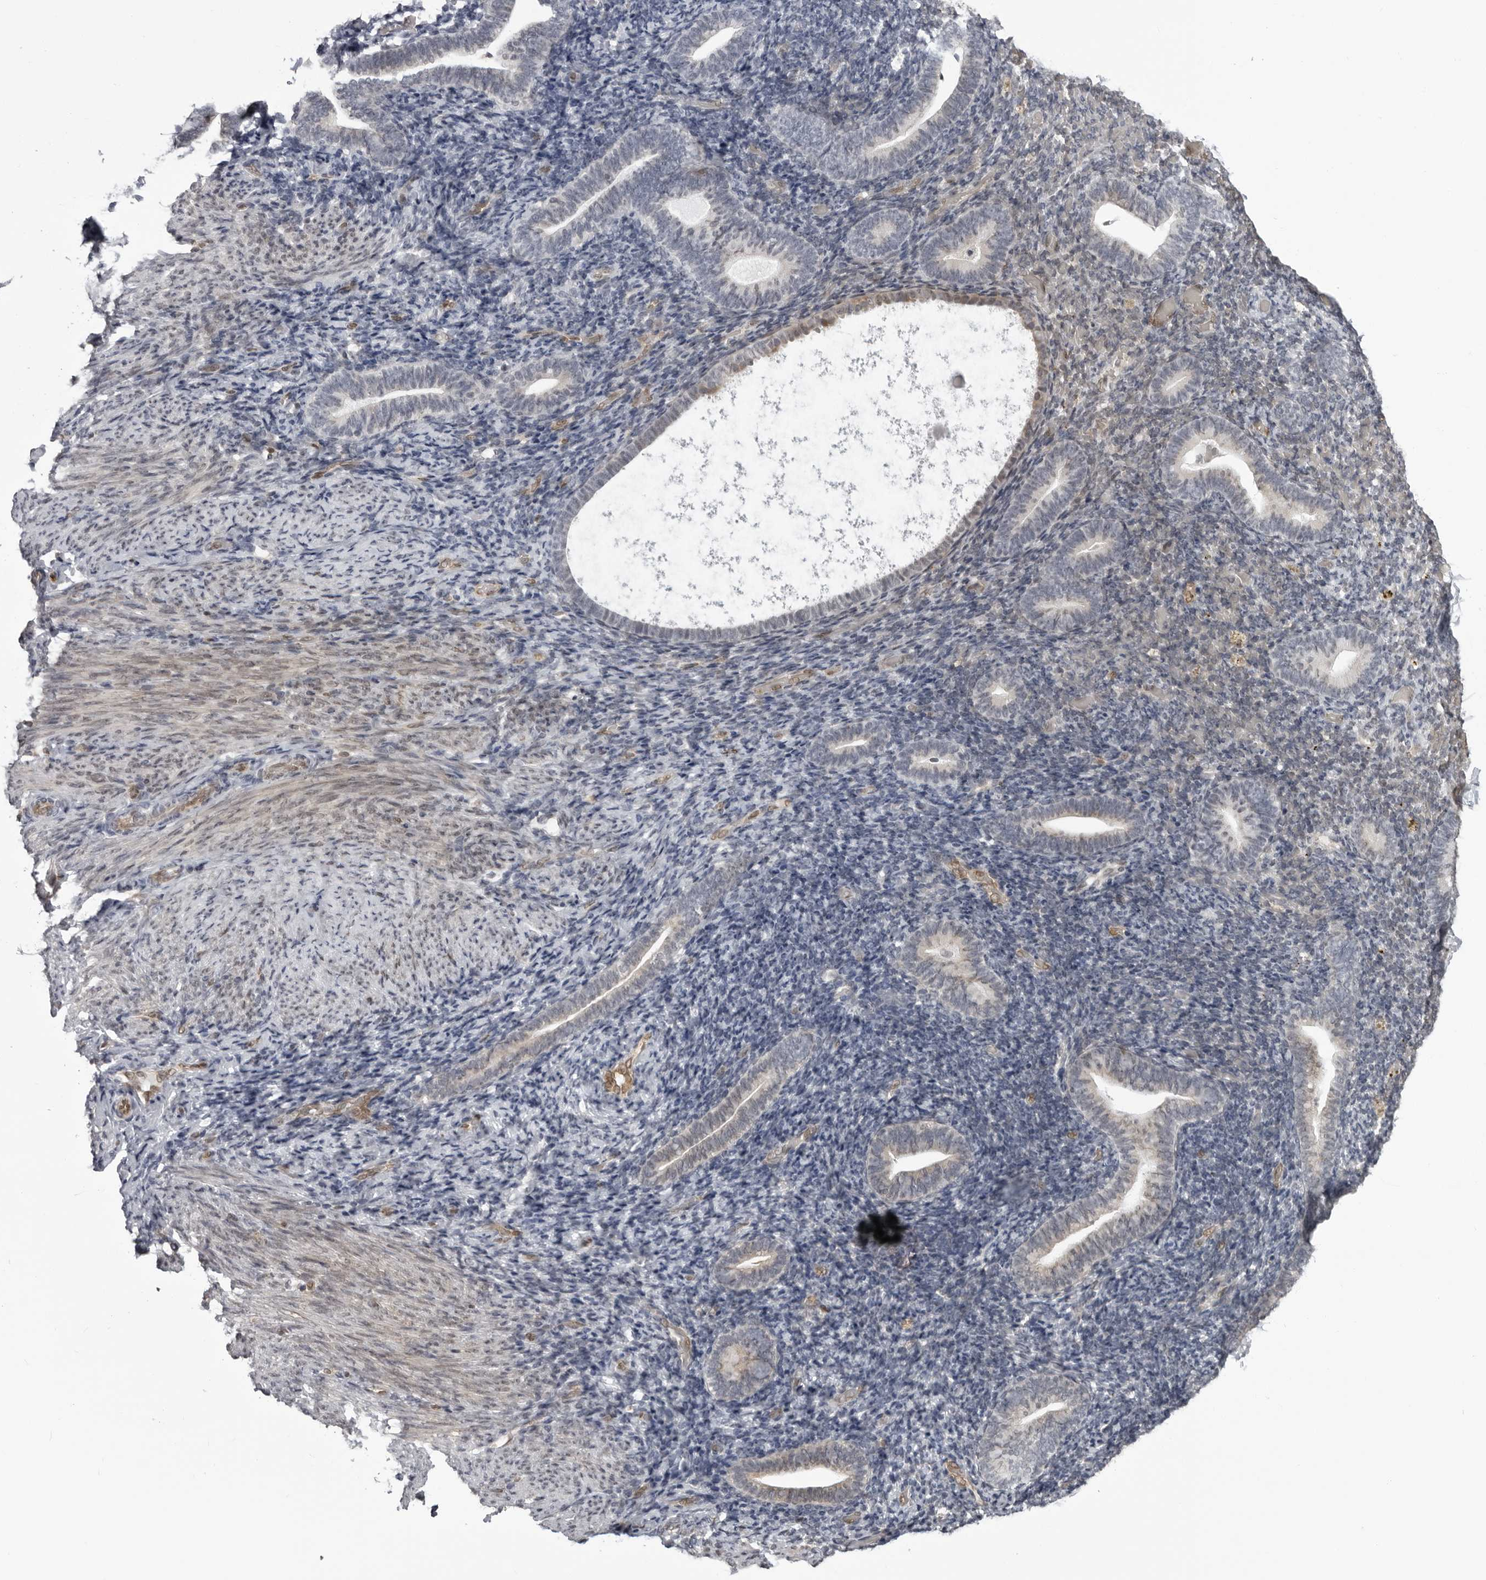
{"staining": {"intensity": "negative", "quantity": "none", "location": "none"}, "tissue": "endometrium", "cell_type": "Cells in endometrial stroma", "image_type": "normal", "snomed": [{"axis": "morphology", "description": "Normal tissue, NOS"}, {"axis": "topography", "description": "Endometrium"}], "caption": "IHC micrograph of unremarkable endometrium: human endometrium stained with DAB (3,3'-diaminobenzidine) exhibits no significant protein expression in cells in endometrial stroma. (Brightfield microscopy of DAB (3,3'-diaminobenzidine) immunohistochemistry at high magnification).", "gene": "MAPK12", "patient": {"sex": "female", "age": 51}}